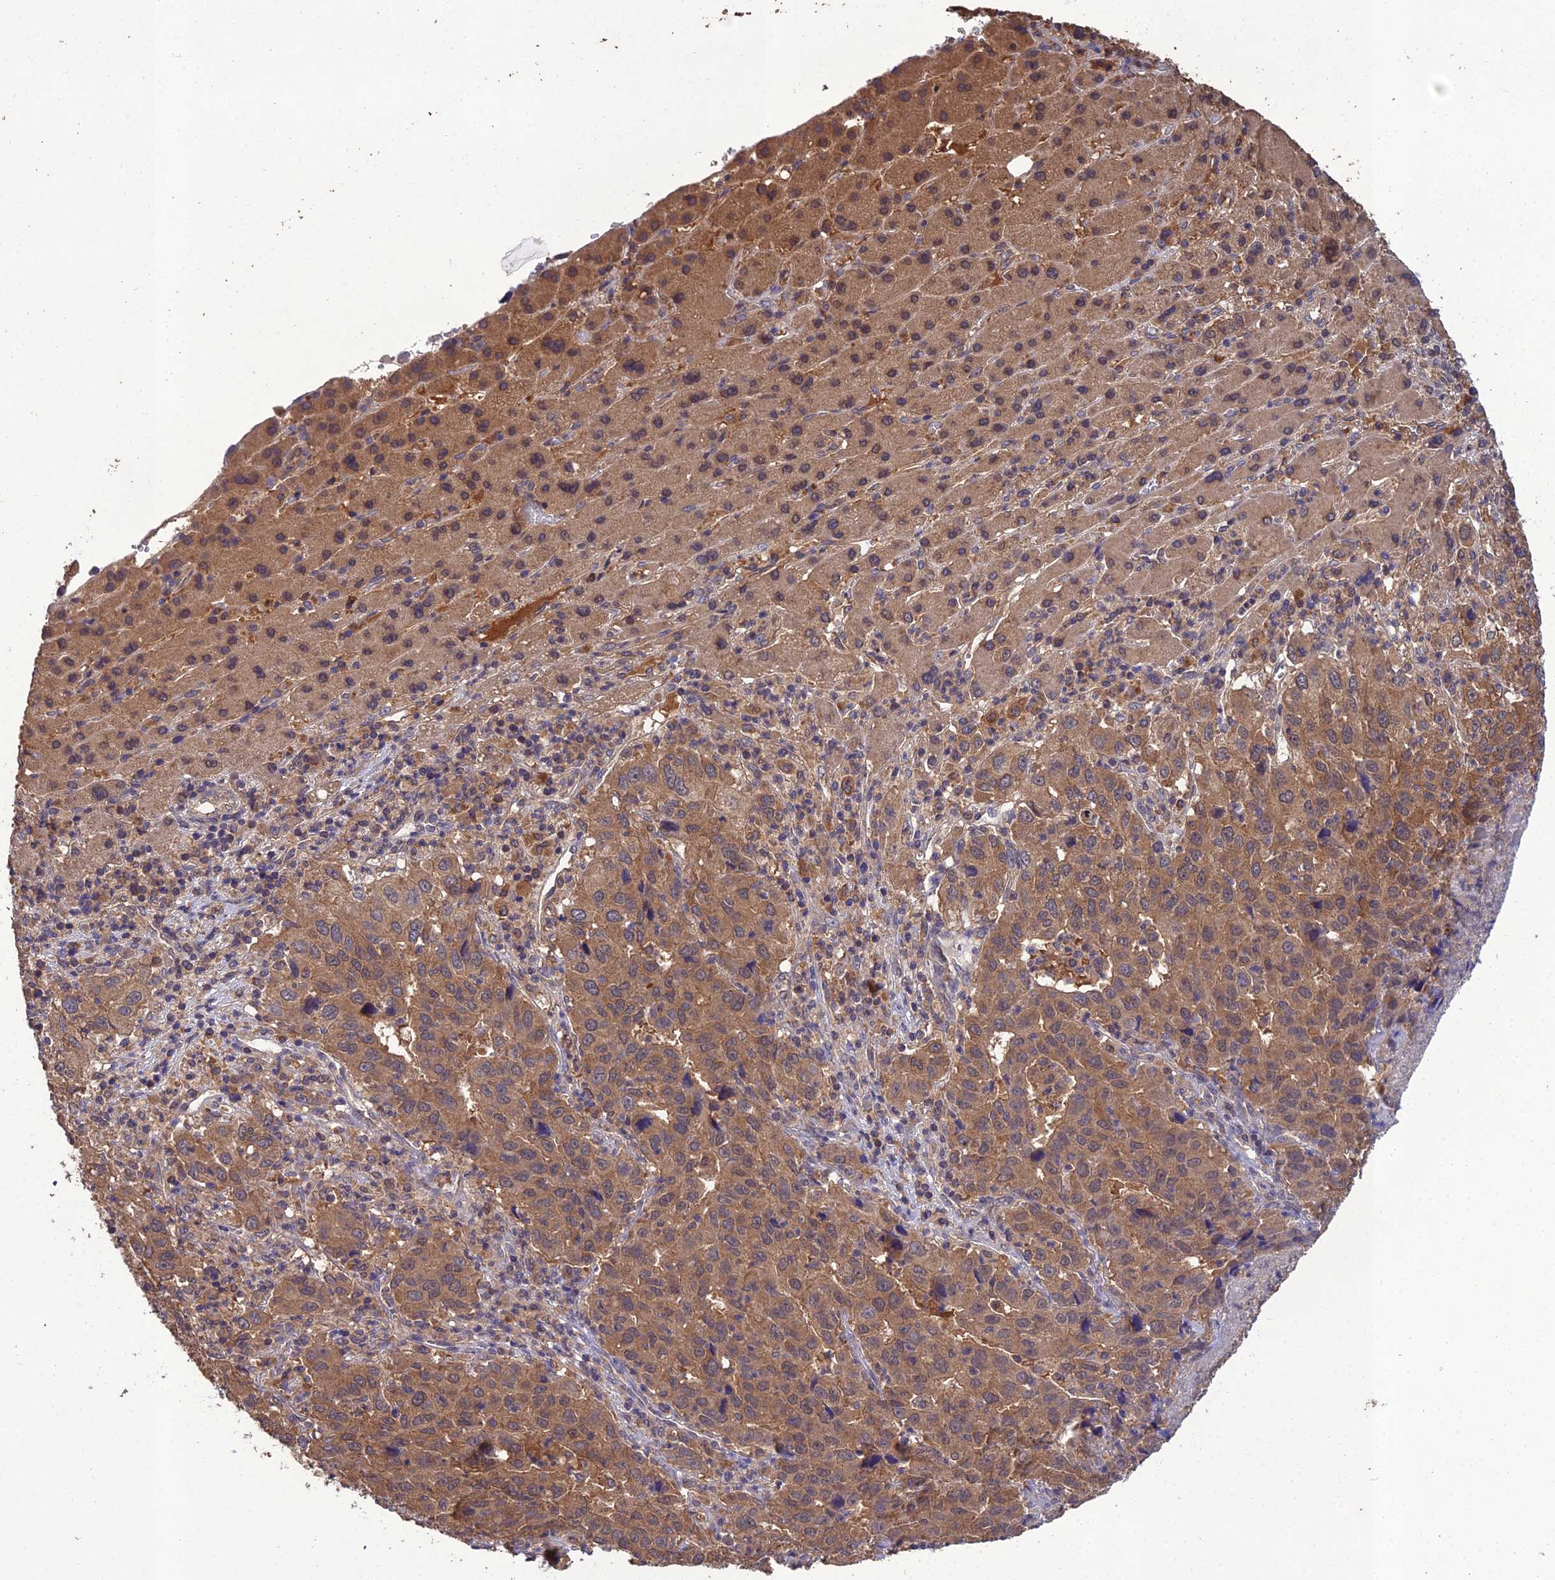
{"staining": {"intensity": "moderate", "quantity": ">75%", "location": "cytoplasmic/membranous"}, "tissue": "liver cancer", "cell_type": "Tumor cells", "image_type": "cancer", "snomed": [{"axis": "morphology", "description": "Carcinoma, Hepatocellular, NOS"}, {"axis": "topography", "description": "Liver"}], "caption": "Hepatocellular carcinoma (liver) tissue displays moderate cytoplasmic/membranous expression in about >75% of tumor cells, visualized by immunohistochemistry.", "gene": "TMEM258", "patient": {"sex": "male", "age": 63}}